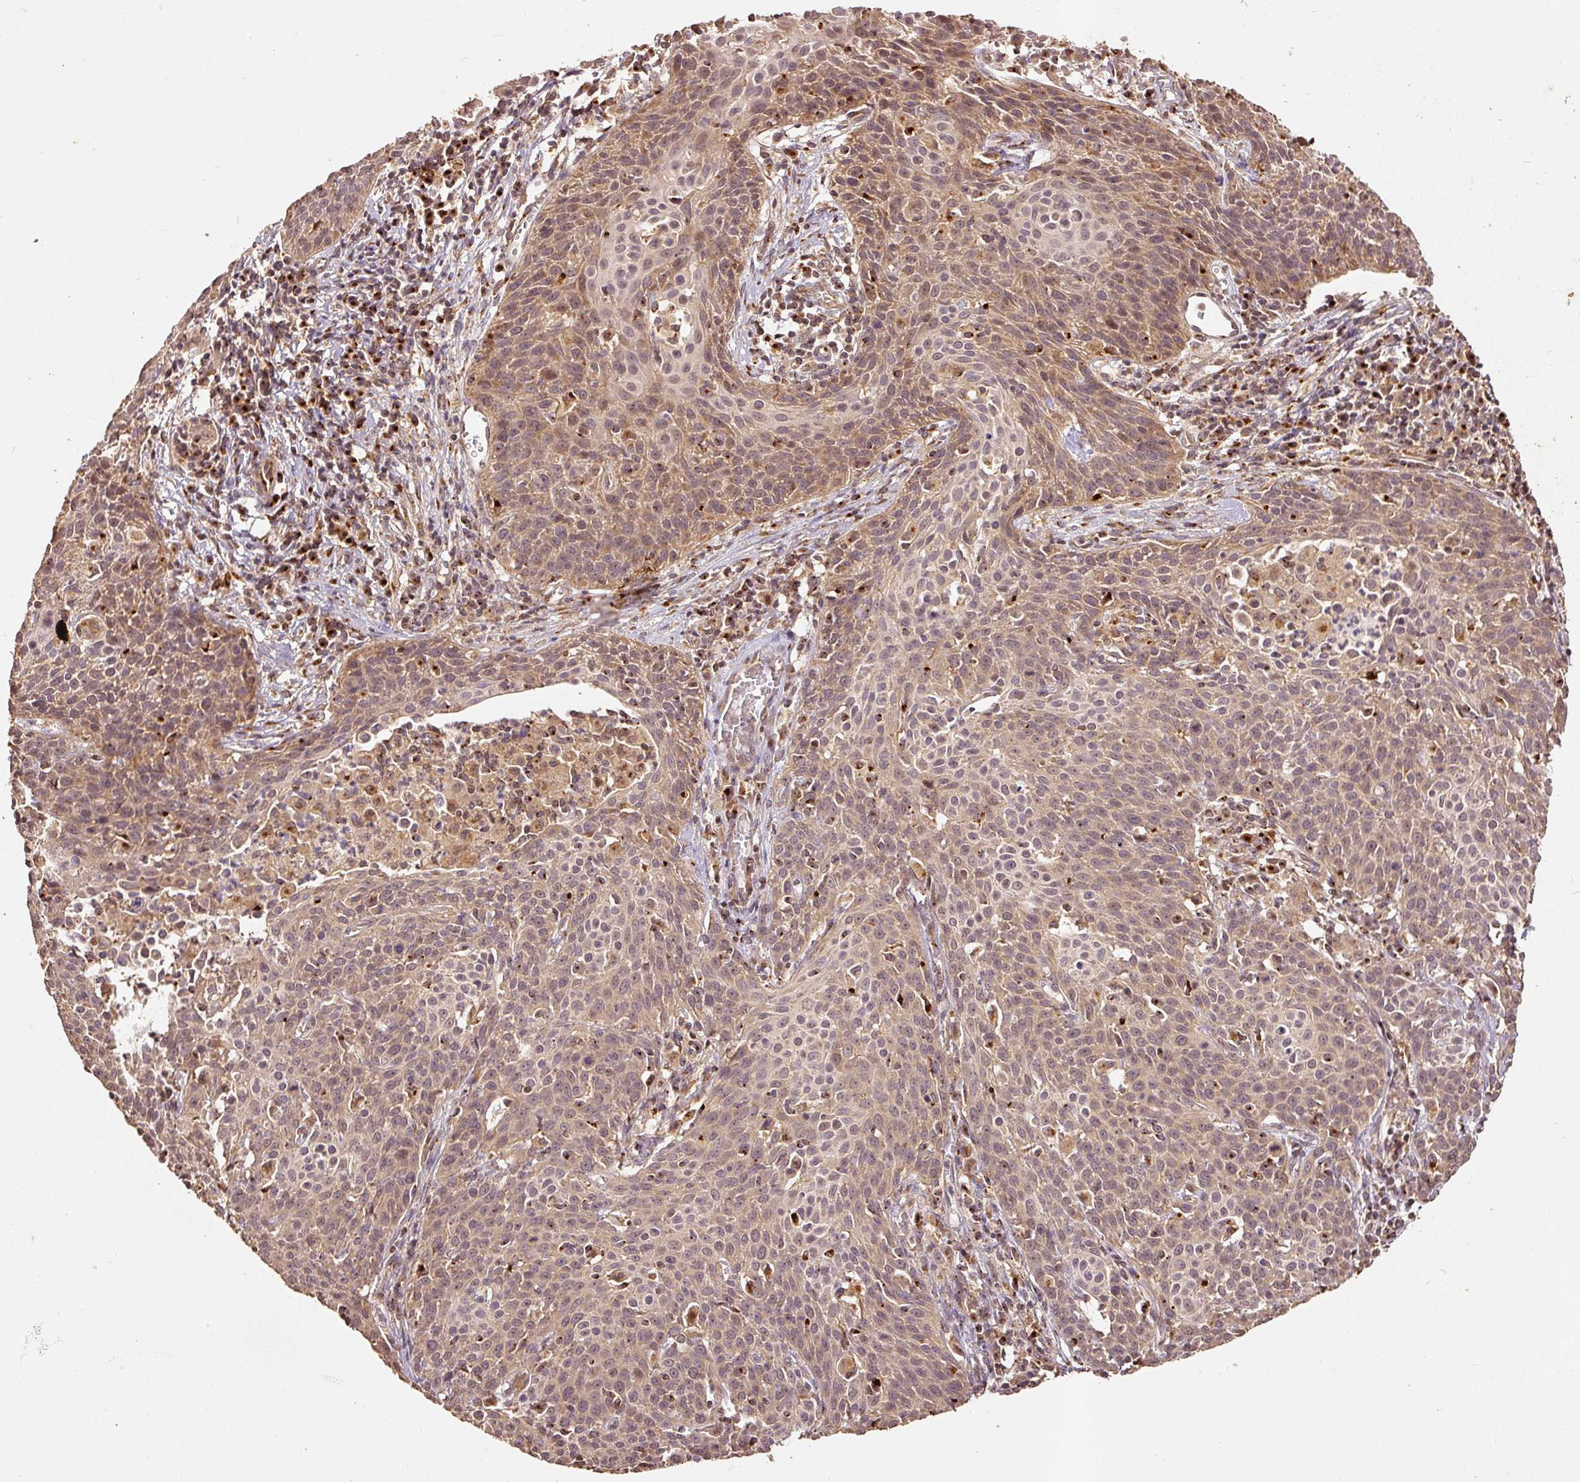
{"staining": {"intensity": "weak", "quantity": ">75%", "location": "cytoplasmic/membranous"}, "tissue": "cervical cancer", "cell_type": "Tumor cells", "image_type": "cancer", "snomed": [{"axis": "morphology", "description": "Squamous cell carcinoma, NOS"}, {"axis": "topography", "description": "Cervix"}], "caption": "The image shows a brown stain indicating the presence of a protein in the cytoplasmic/membranous of tumor cells in cervical squamous cell carcinoma. Using DAB (3,3'-diaminobenzidine) (brown) and hematoxylin (blue) stains, captured at high magnification using brightfield microscopy.", "gene": "FUT8", "patient": {"sex": "female", "age": 38}}